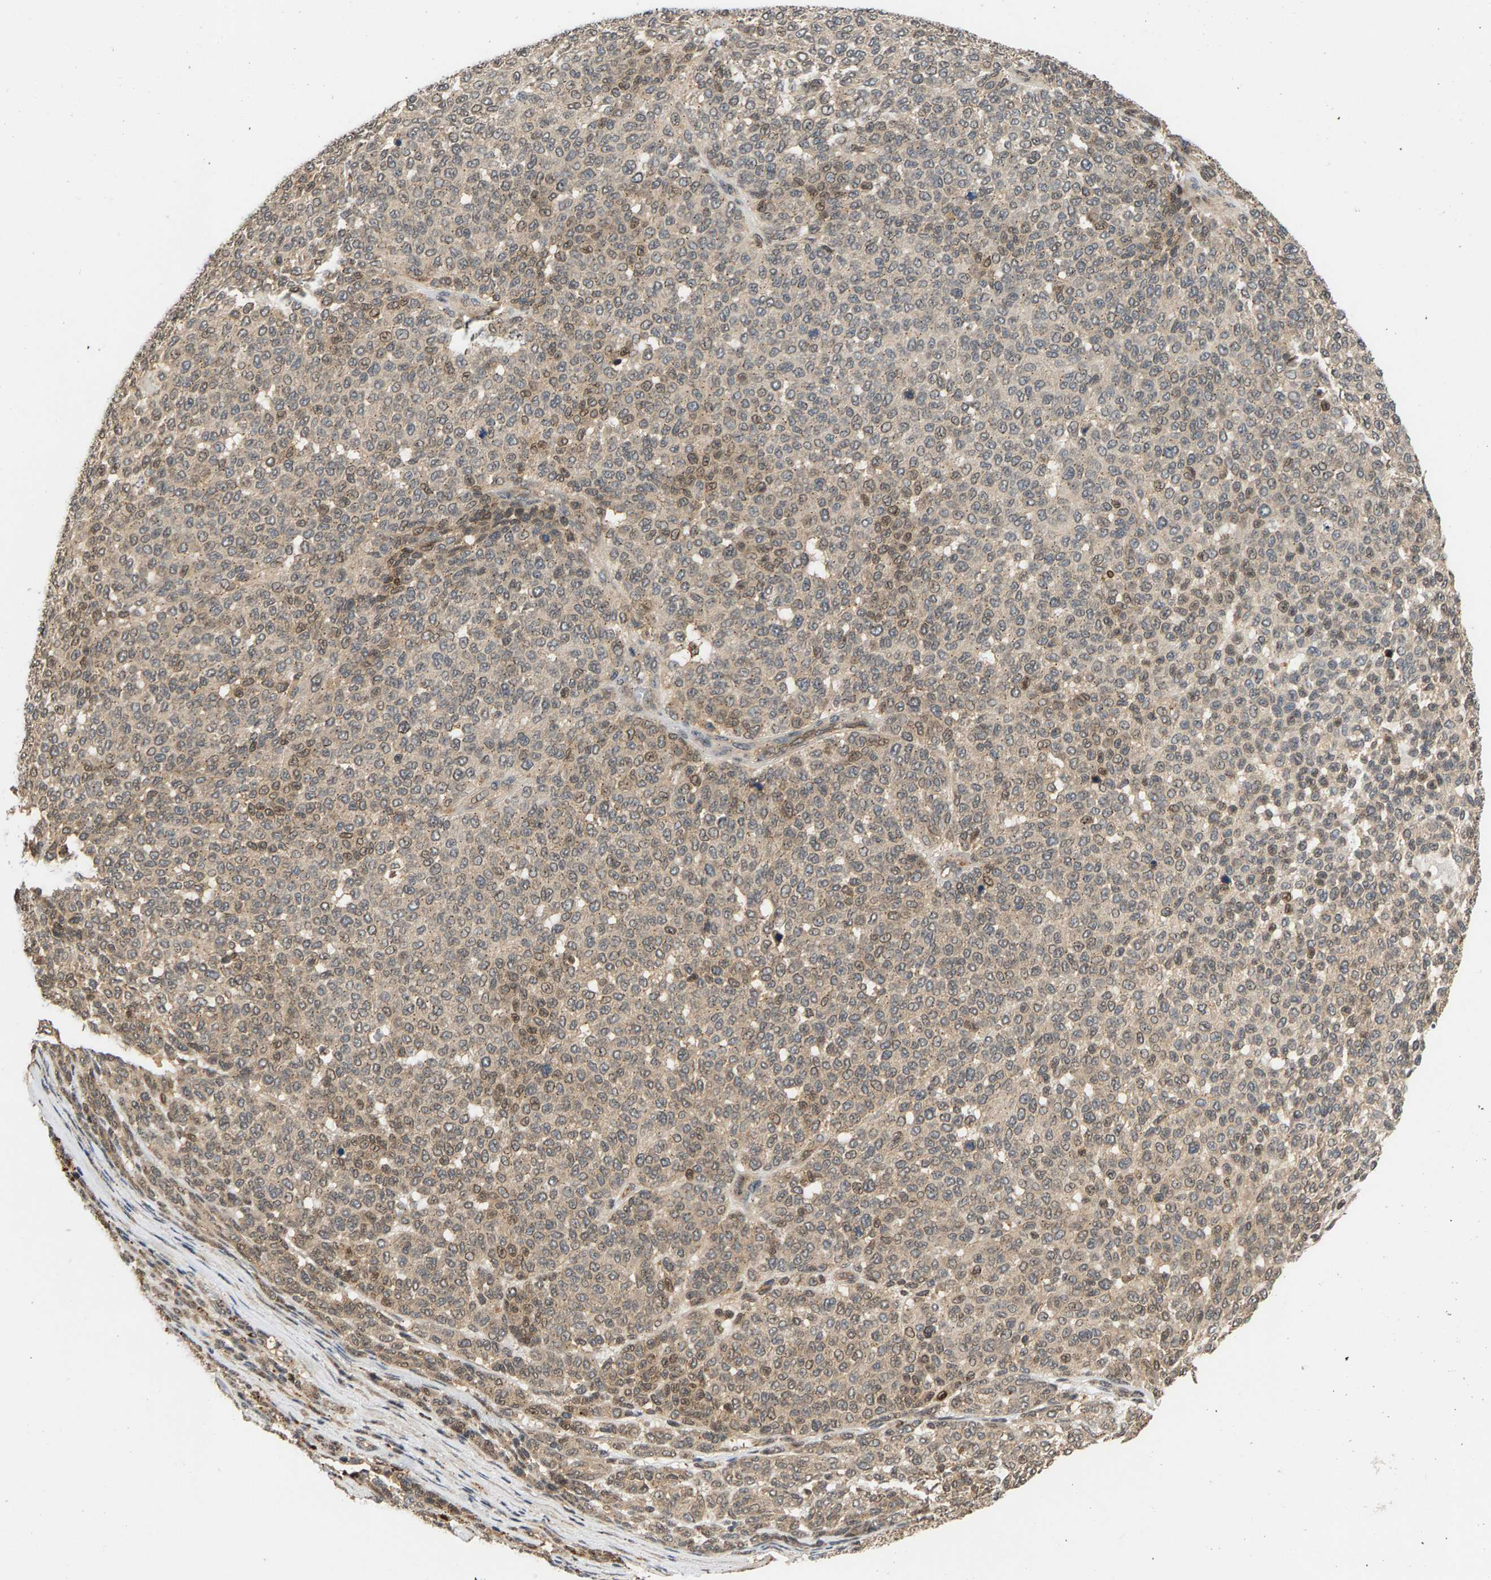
{"staining": {"intensity": "weak", "quantity": ">75%", "location": "cytoplasmic/membranous"}, "tissue": "melanoma", "cell_type": "Tumor cells", "image_type": "cancer", "snomed": [{"axis": "morphology", "description": "Malignant melanoma, NOS"}, {"axis": "topography", "description": "Skin"}], "caption": "This image demonstrates immunohistochemistry staining of malignant melanoma, with low weak cytoplasmic/membranous positivity in approximately >75% of tumor cells.", "gene": "MAP2K5", "patient": {"sex": "male", "age": 59}}